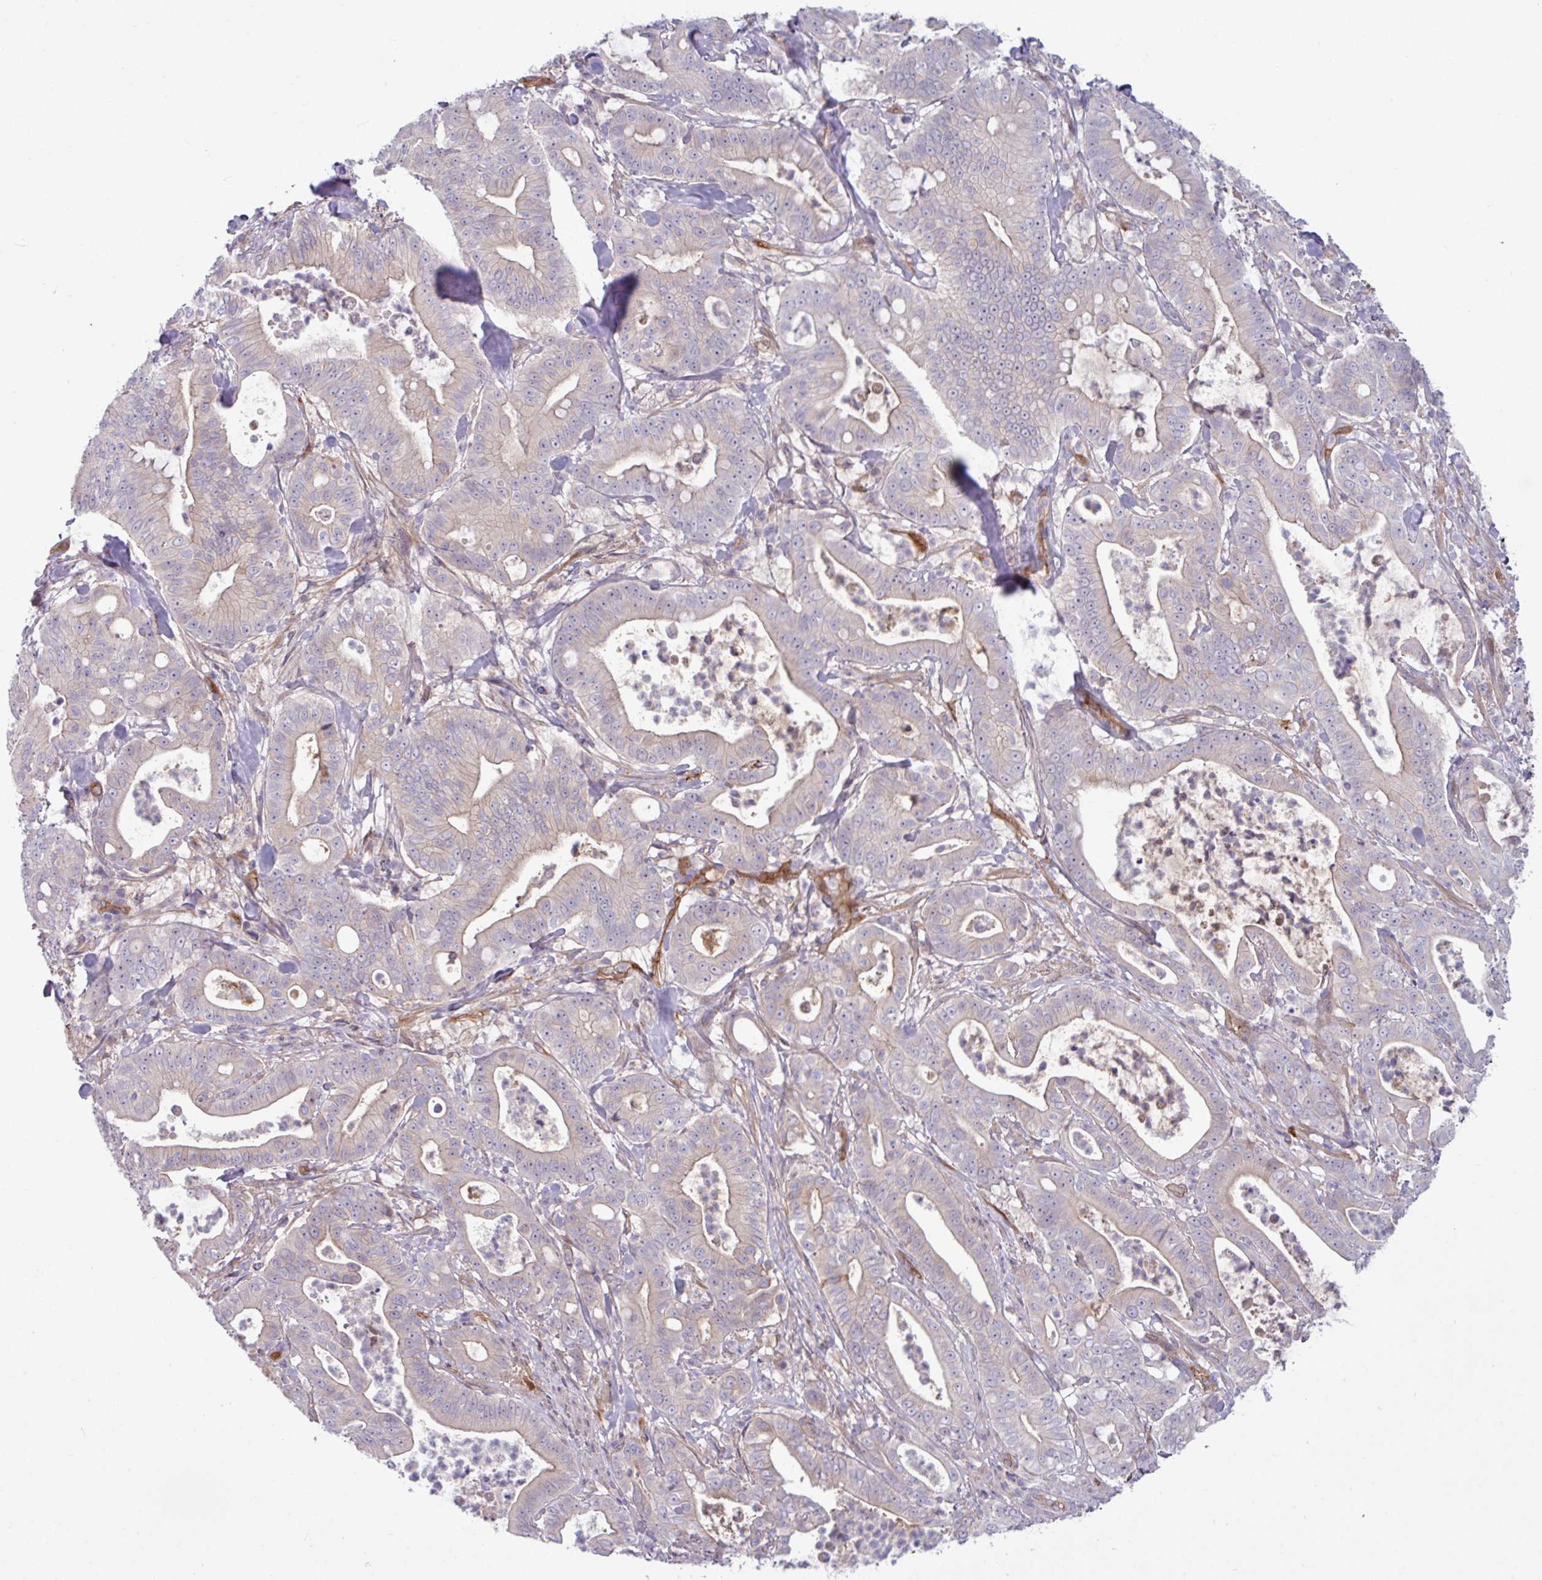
{"staining": {"intensity": "negative", "quantity": "none", "location": "none"}, "tissue": "pancreatic cancer", "cell_type": "Tumor cells", "image_type": "cancer", "snomed": [{"axis": "morphology", "description": "Adenocarcinoma, NOS"}, {"axis": "topography", "description": "Pancreas"}], "caption": "Immunohistochemistry of human adenocarcinoma (pancreatic) demonstrates no expression in tumor cells.", "gene": "B4GALNT4", "patient": {"sex": "male", "age": 71}}